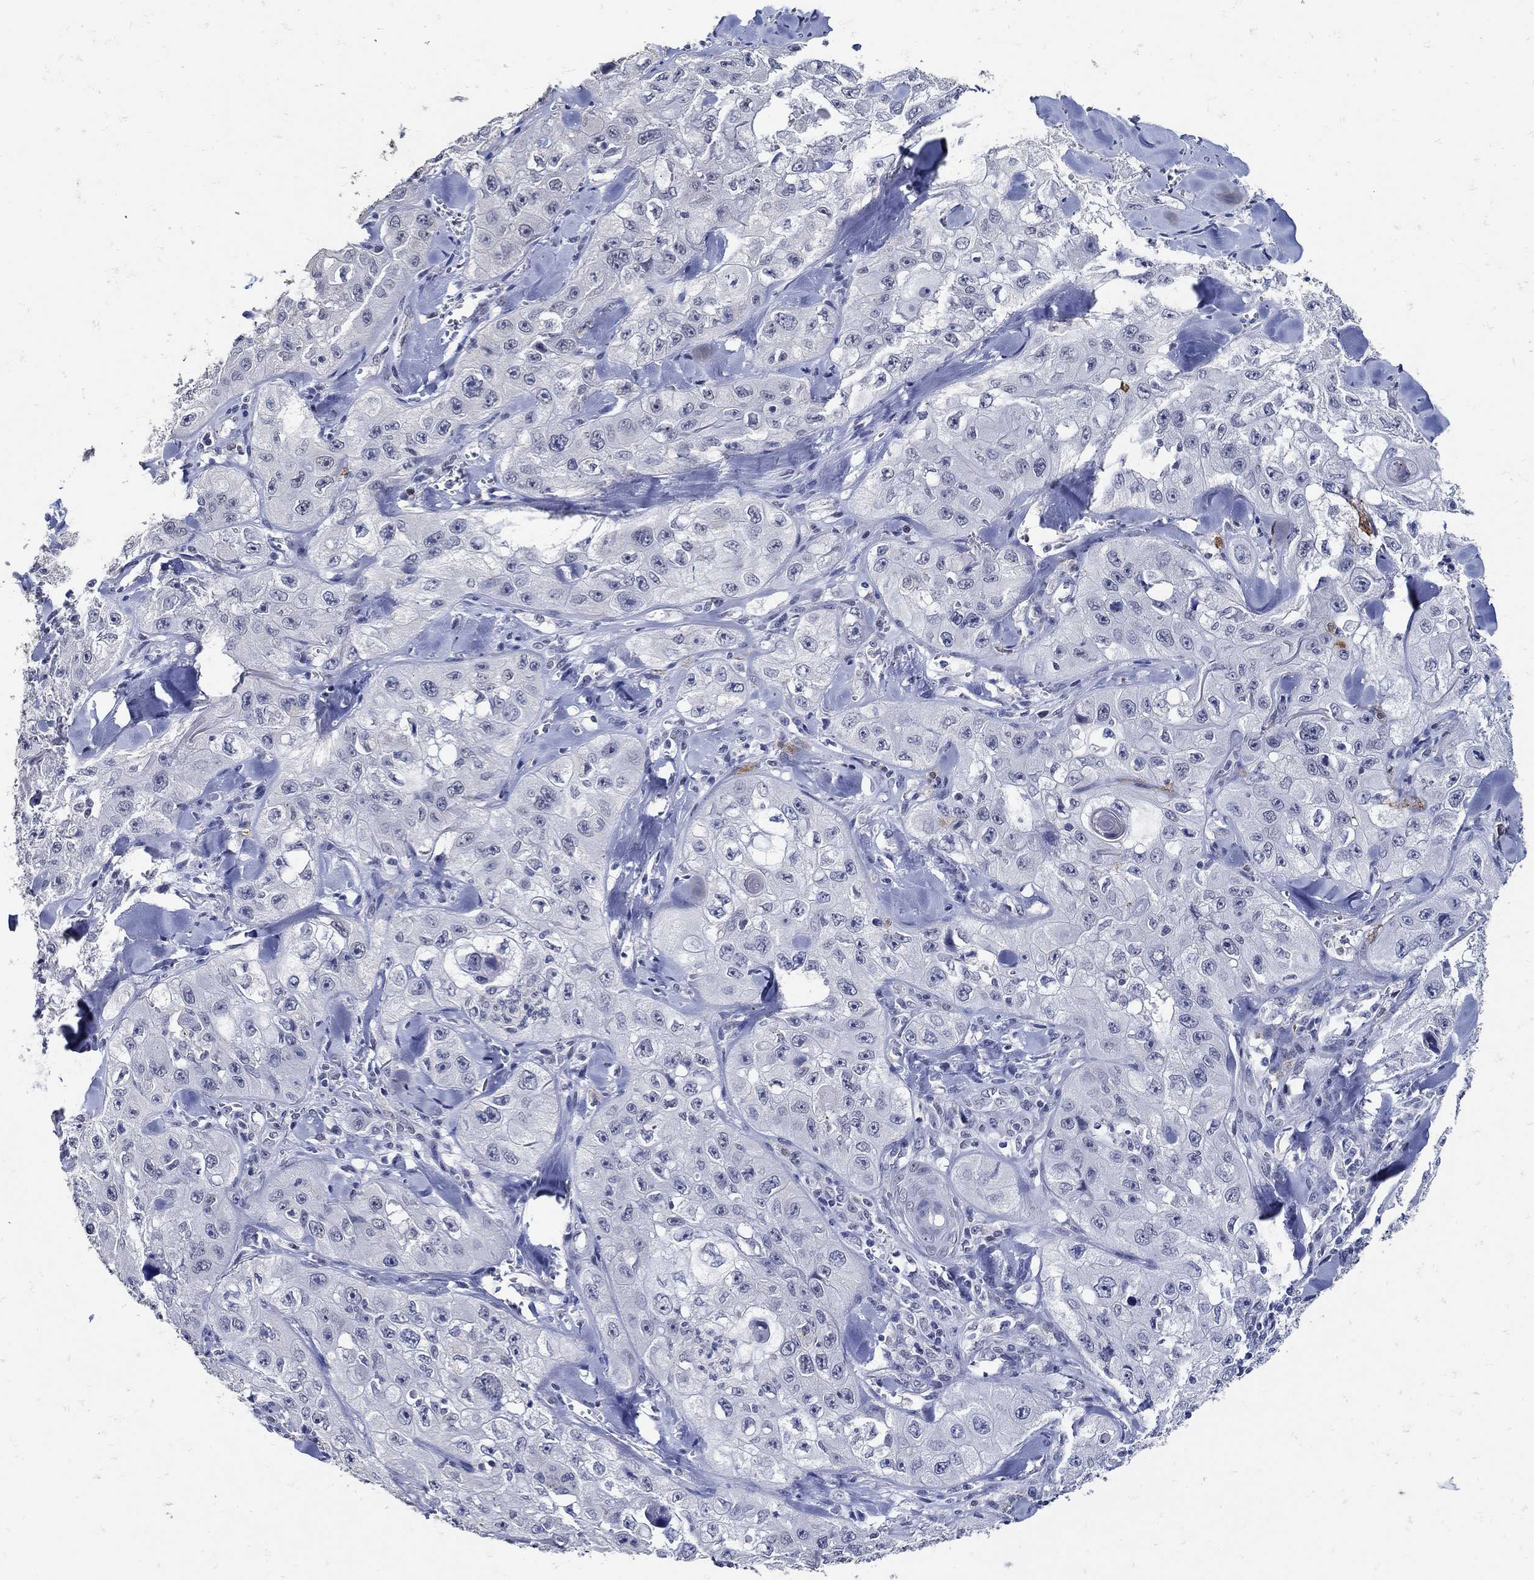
{"staining": {"intensity": "negative", "quantity": "none", "location": "none"}, "tissue": "skin cancer", "cell_type": "Tumor cells", "image_type": "cancer", "snomed": [{"axis": "morphology", "description": "Squamous cell carcinoma, NOS"}, {"axis": "topography", "description": "Skin"}, {"axis": "topography", "description": "Subcutis"}], "caption": "Immunohistochemistry (IHC) micrograph of neoplastic tissue: squamous cell carcinoma (skin) stained with DAB (3,3'-diaminobenzidine) exhibits no significant protein expression in tumor cells.", "gene": "KCNN3", "patient": {"sex": "male", "age": 73}}